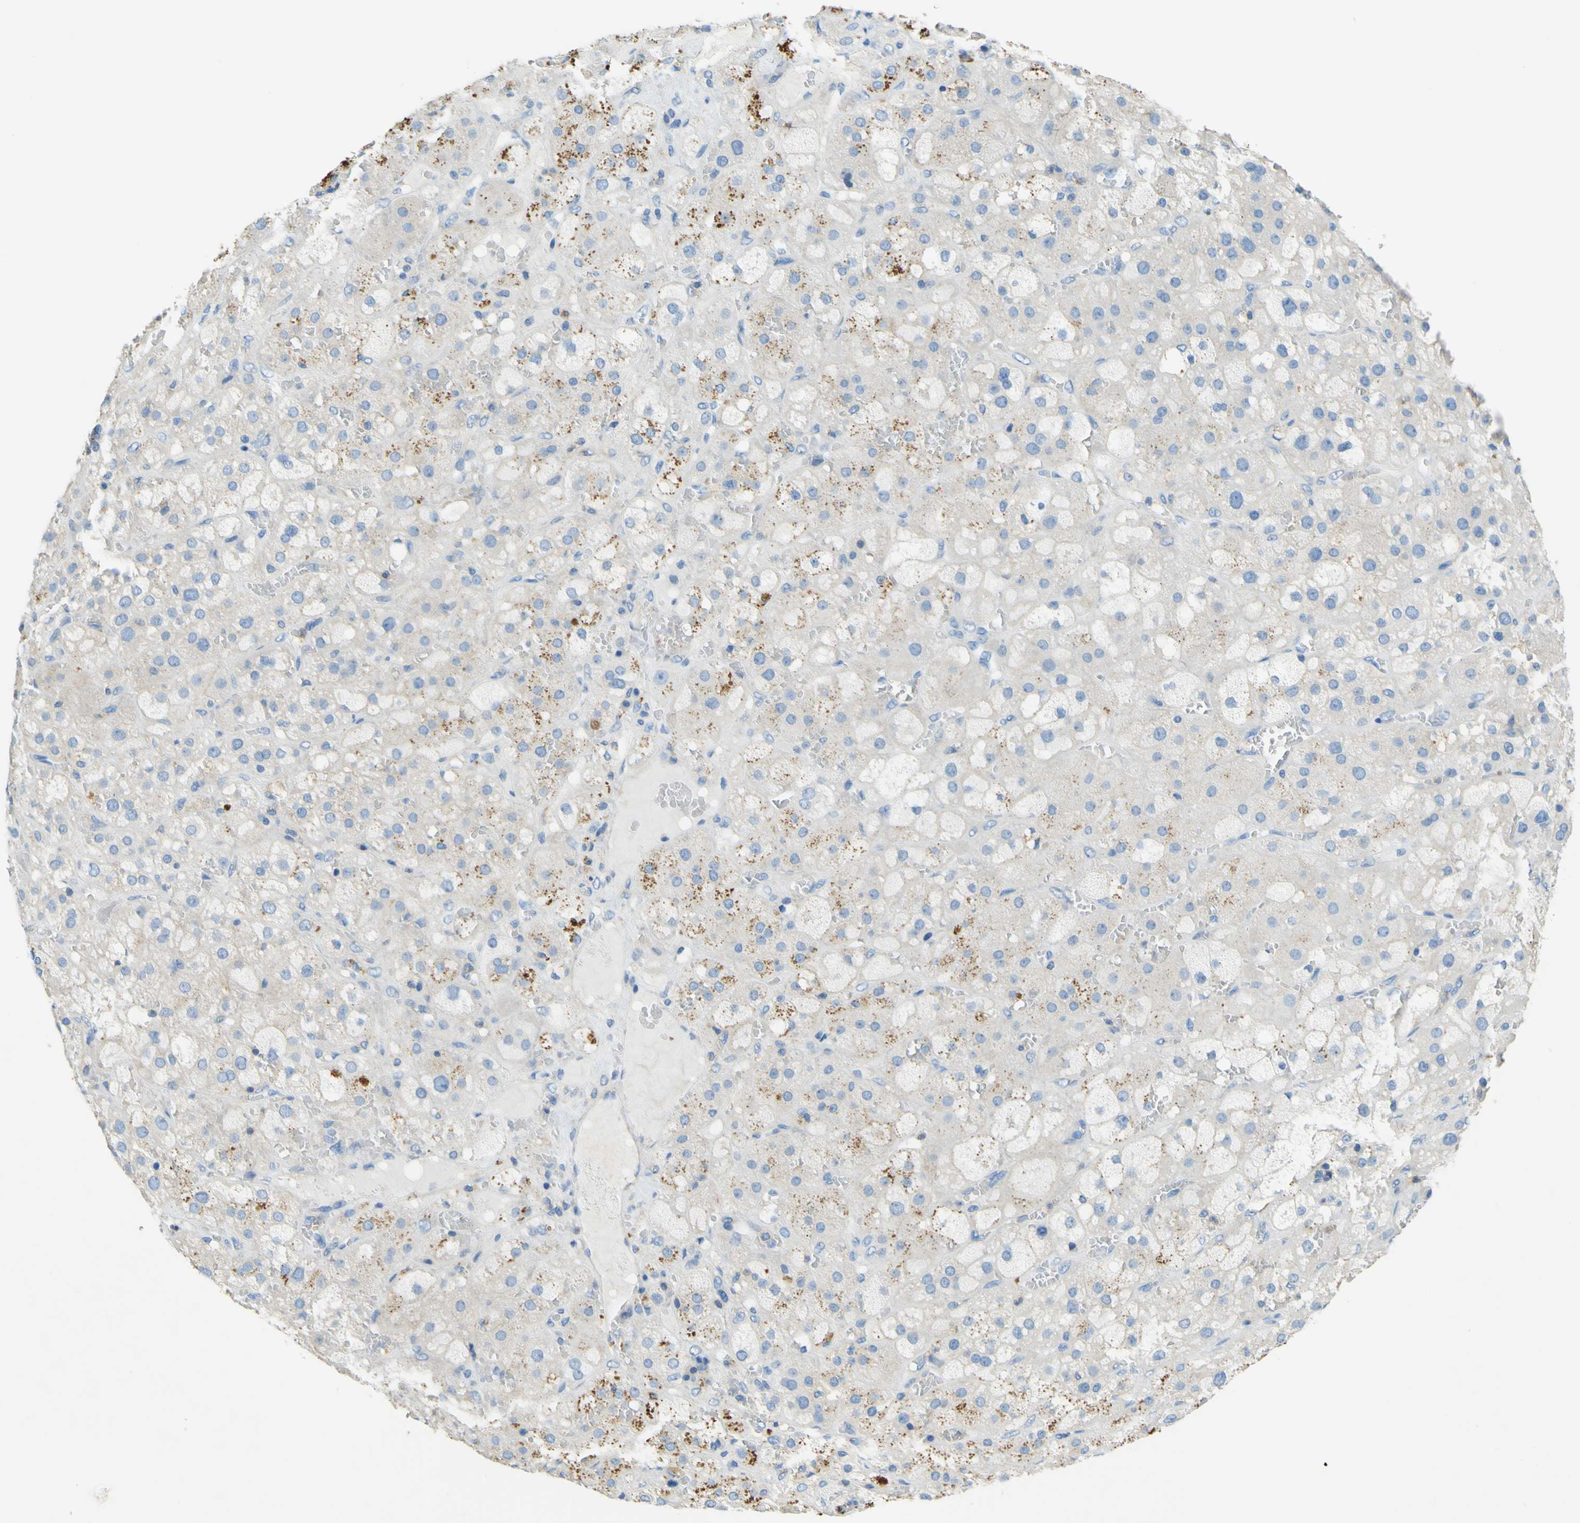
{"staining": {"intensity": "moderate", "quantity": "25%-75%", "location": "cytoplasmic/membranous"}, "tissue": "adrenal gland", "cell_type": "Glandular cells", "image_type": "normal", "snomed": [{"axis": "morphology", "description": "Normal tissue, NOS"}, {"axis": "topography", "description": "Adrenal gland"}], "caption": "This photomicrograph shows immunohistochemistry (IHC) staining of unremarkable human adrenal gland, with medium moderate cytoplasmic/membranous positivity in approximately 25%-75% of glandular cells.", "gene": "OGN", "patient": {"sex": "female", "age": 47}}